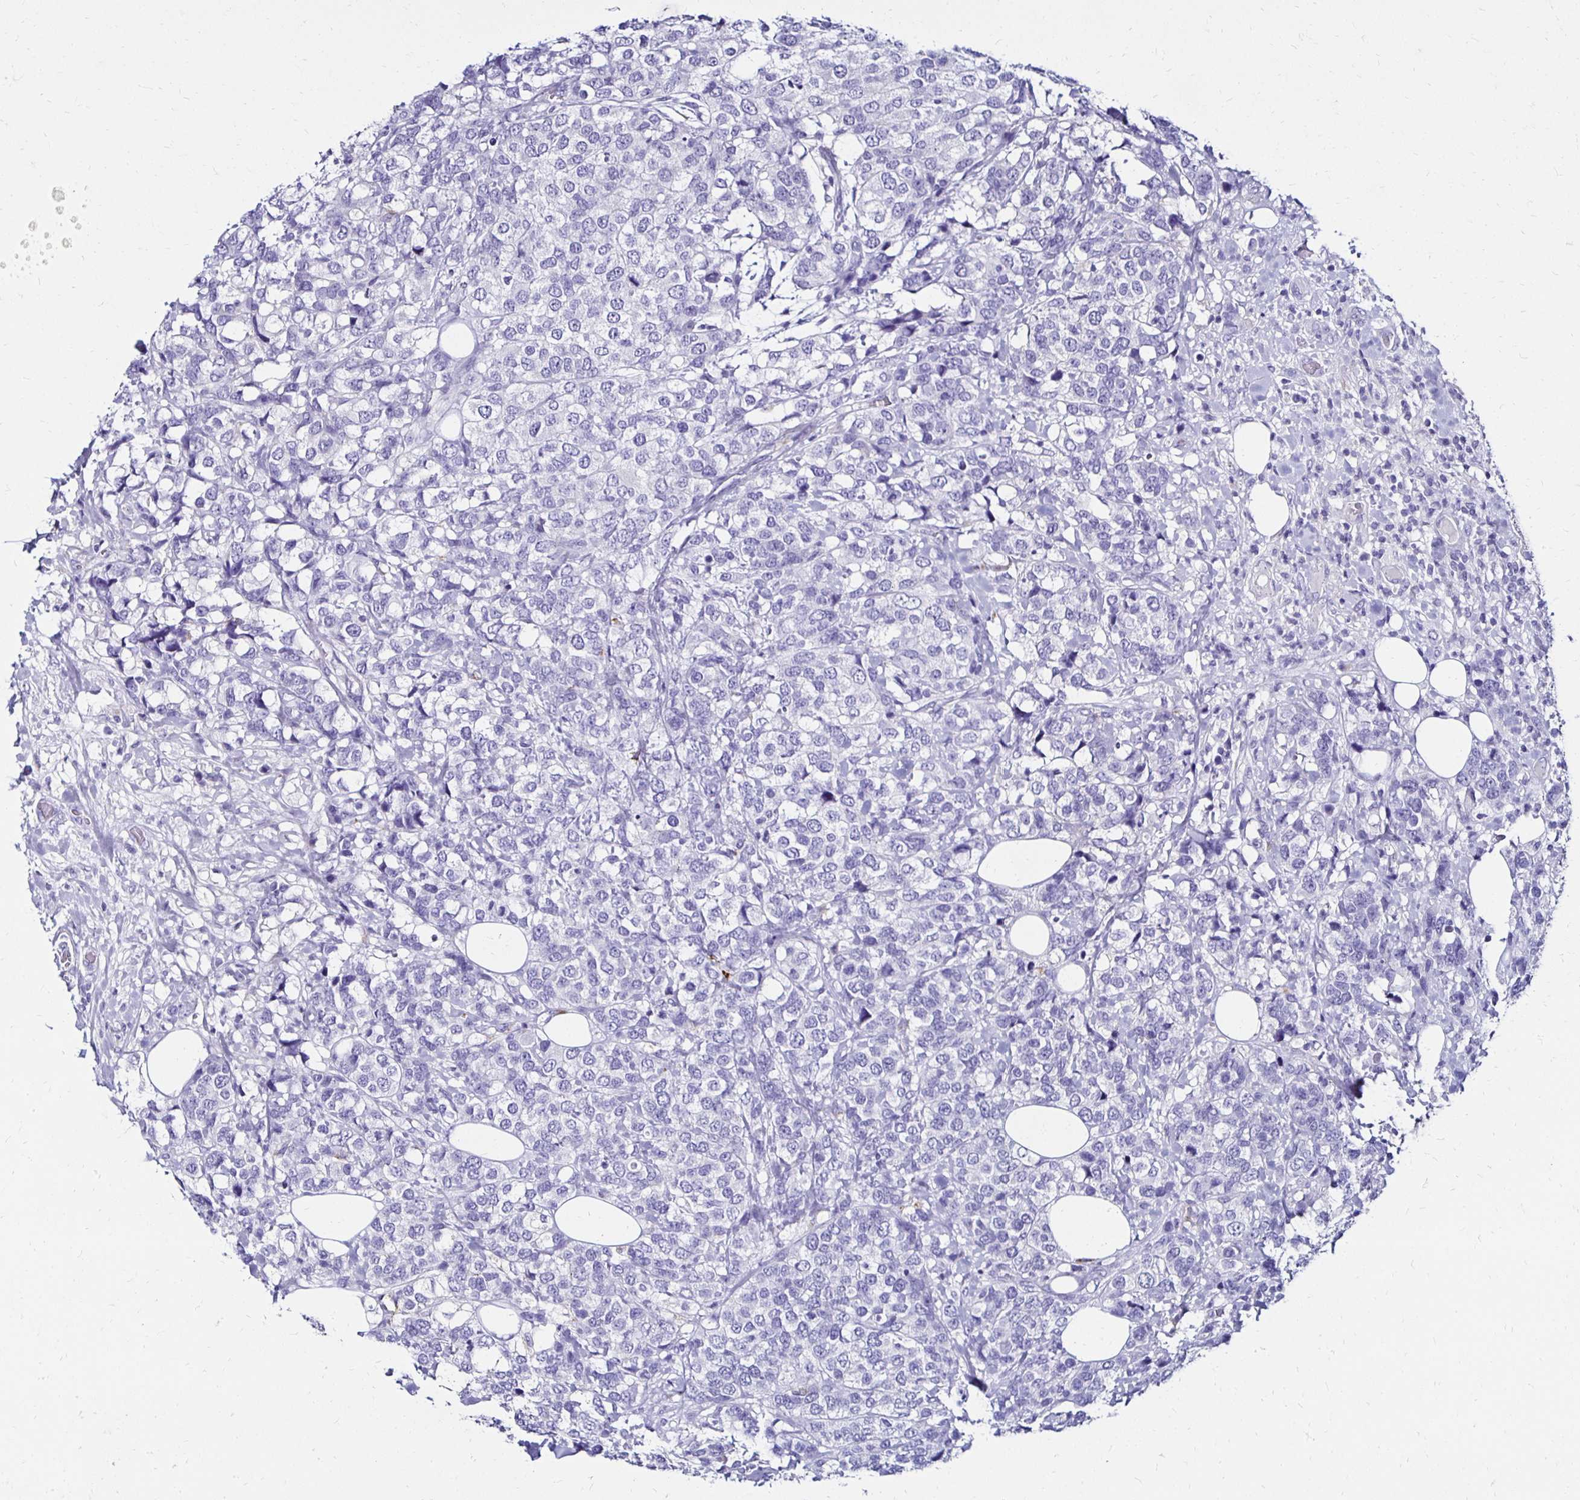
{"staining": {"intensity": "negative", "quantity": "none", "location": "none"}, "tissue": "breast cancer", "cell_type": "Tumor cells", "image_type": "cancer", "snomed": [{"axis": "morphology", "description": "Lobular carcinoma"}, {"axis": "topography", "description": "Breast"}], "caption": "IHC of human breast cancer demonstrates no positivity in tumor cells.", "gene": "KCNT1", "patient": {"sex": "female", "age": 59}}